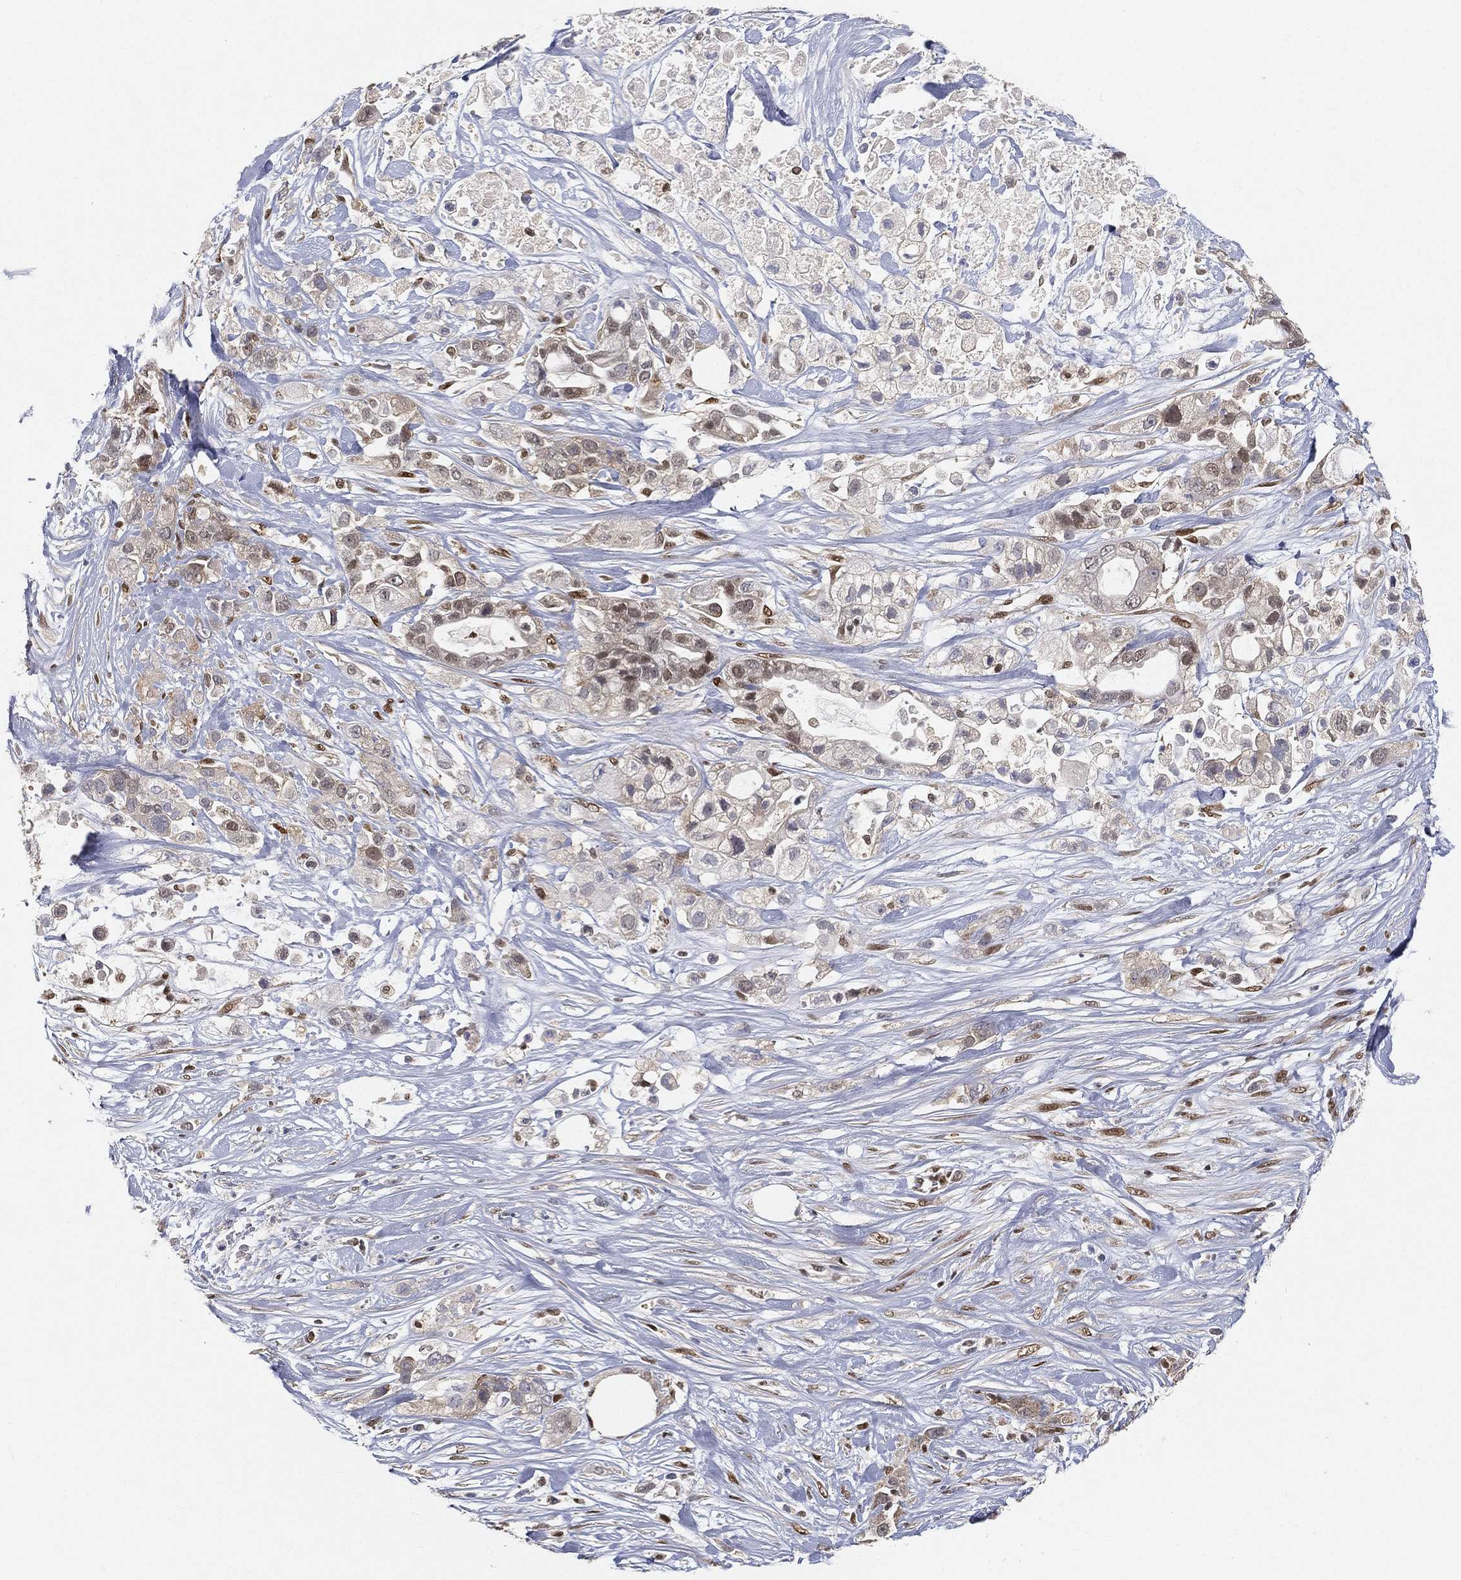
{"staining": {"intensity": "weak", "quantity": "<25%", "location": "nuclear"}, "tissue": "pancreatic cancer", "cell_type": "Tumor cells", "image_type": "cancer", "snomed": [{"axis": "morphology", "description": "Adenocarcinoma, NOS"}, {"axis": "topography", "description": "Pancreas"}], "caption": "Immunohistochemistry (IHC) histopathology image of human adenocarcinoma (pancreatic) stained for a protein (brown), which displays no expression in tumor cells.", "gene": "CRTC3", "patient": {"sex": "male", "age": 44}}